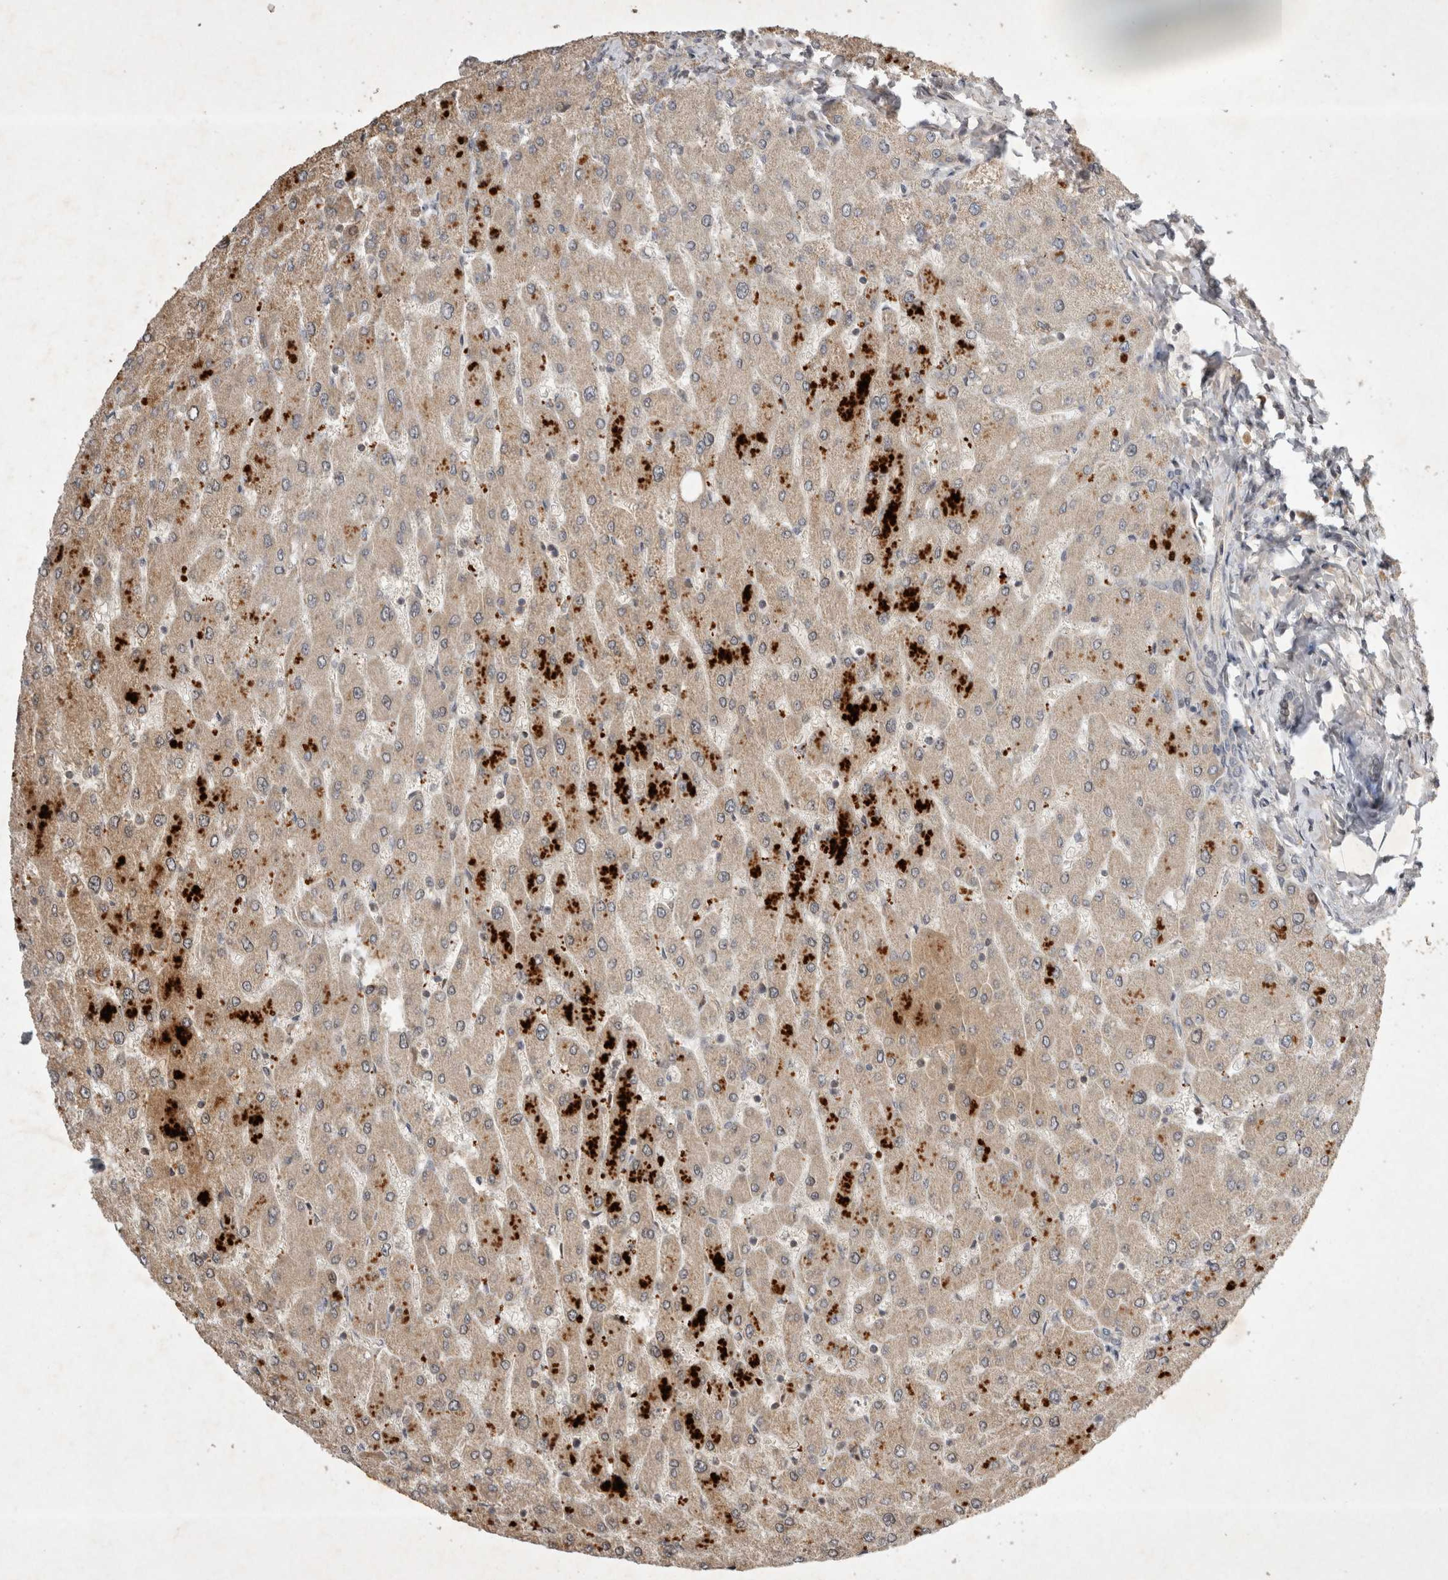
{"staining": {"intensity": "weak", "quantity": "<25%", "location": "cytoplasmic/membranous"}, "tissue": "liver", "cell_type": "Cholangiocytes", "image_type": "normal", "snomed": [{"axis": "morphology", "description": "Normal tissue, NOS"}, {"axis": "topography", "description": "Liver"}], "caption": "The histopathology image exhibits no significant positivity in cholangiocytes of liver.", "gene": "EIF2AK1", "patient": {"sex": "male", "age": 55}}